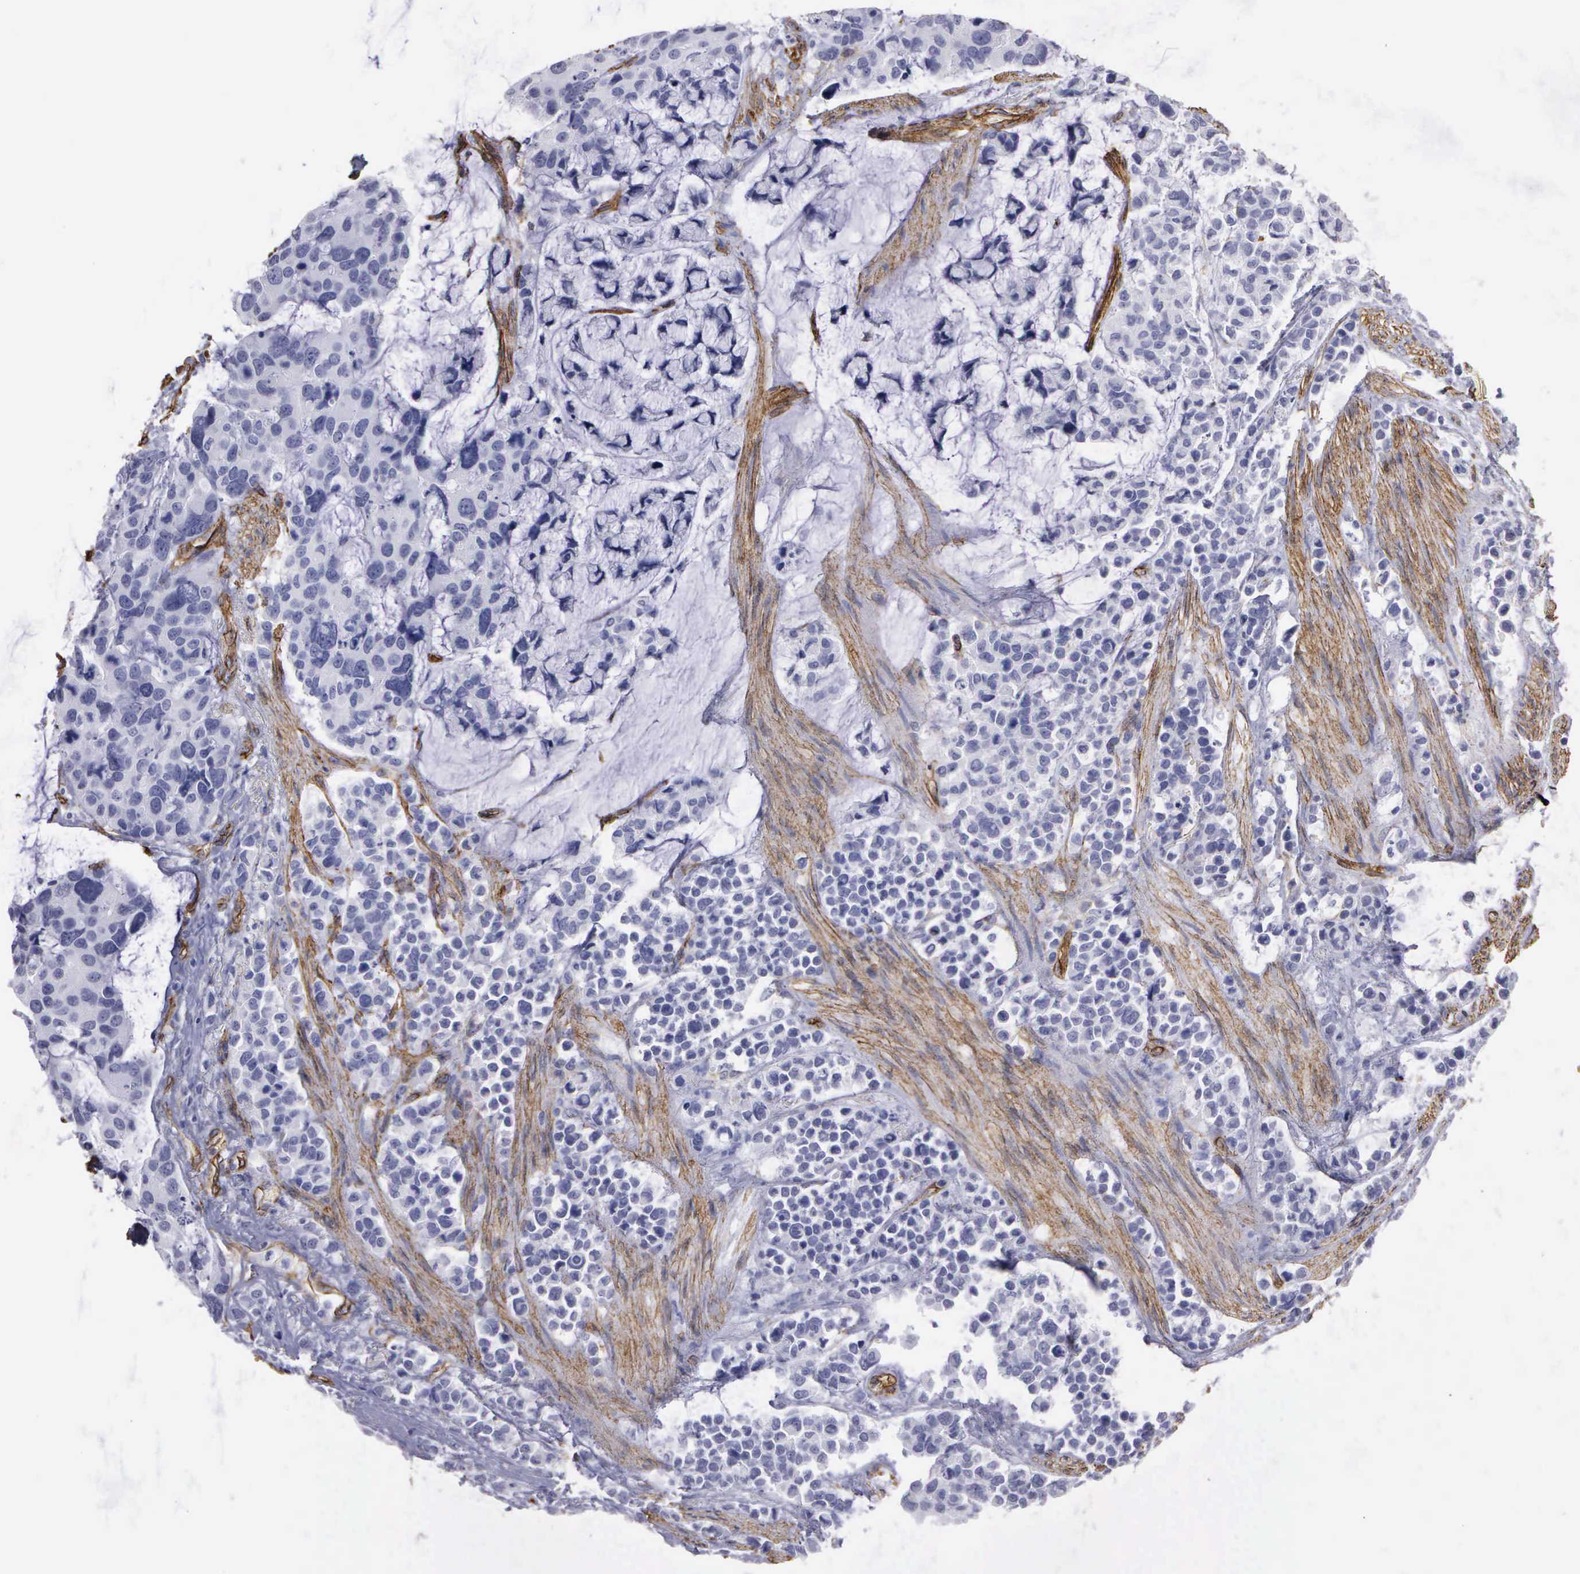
{"staining": {"intensity": "negative", "quantity": "none", "location": "none"}, "tissue": "stomach cancer", "cell_type": "Tumor cells", "image_type": "cancer", "snomed": [{"axis": "morphology", "description": "Adenocarcinoma, NOS"}, {"axis": "topography", "description": "Stomach, upper"}], "caption": "High magnification brightfield microscopy of stomach cancer (adenocarcinoma) stained with DAB (3,3'-diaminobenzidine) (brown) and counterstained with hematoxylin (blue): tumor cells show no significant staining.", "gene": "MAGEB10", "patient": {"sex": "male", "age": 71}}